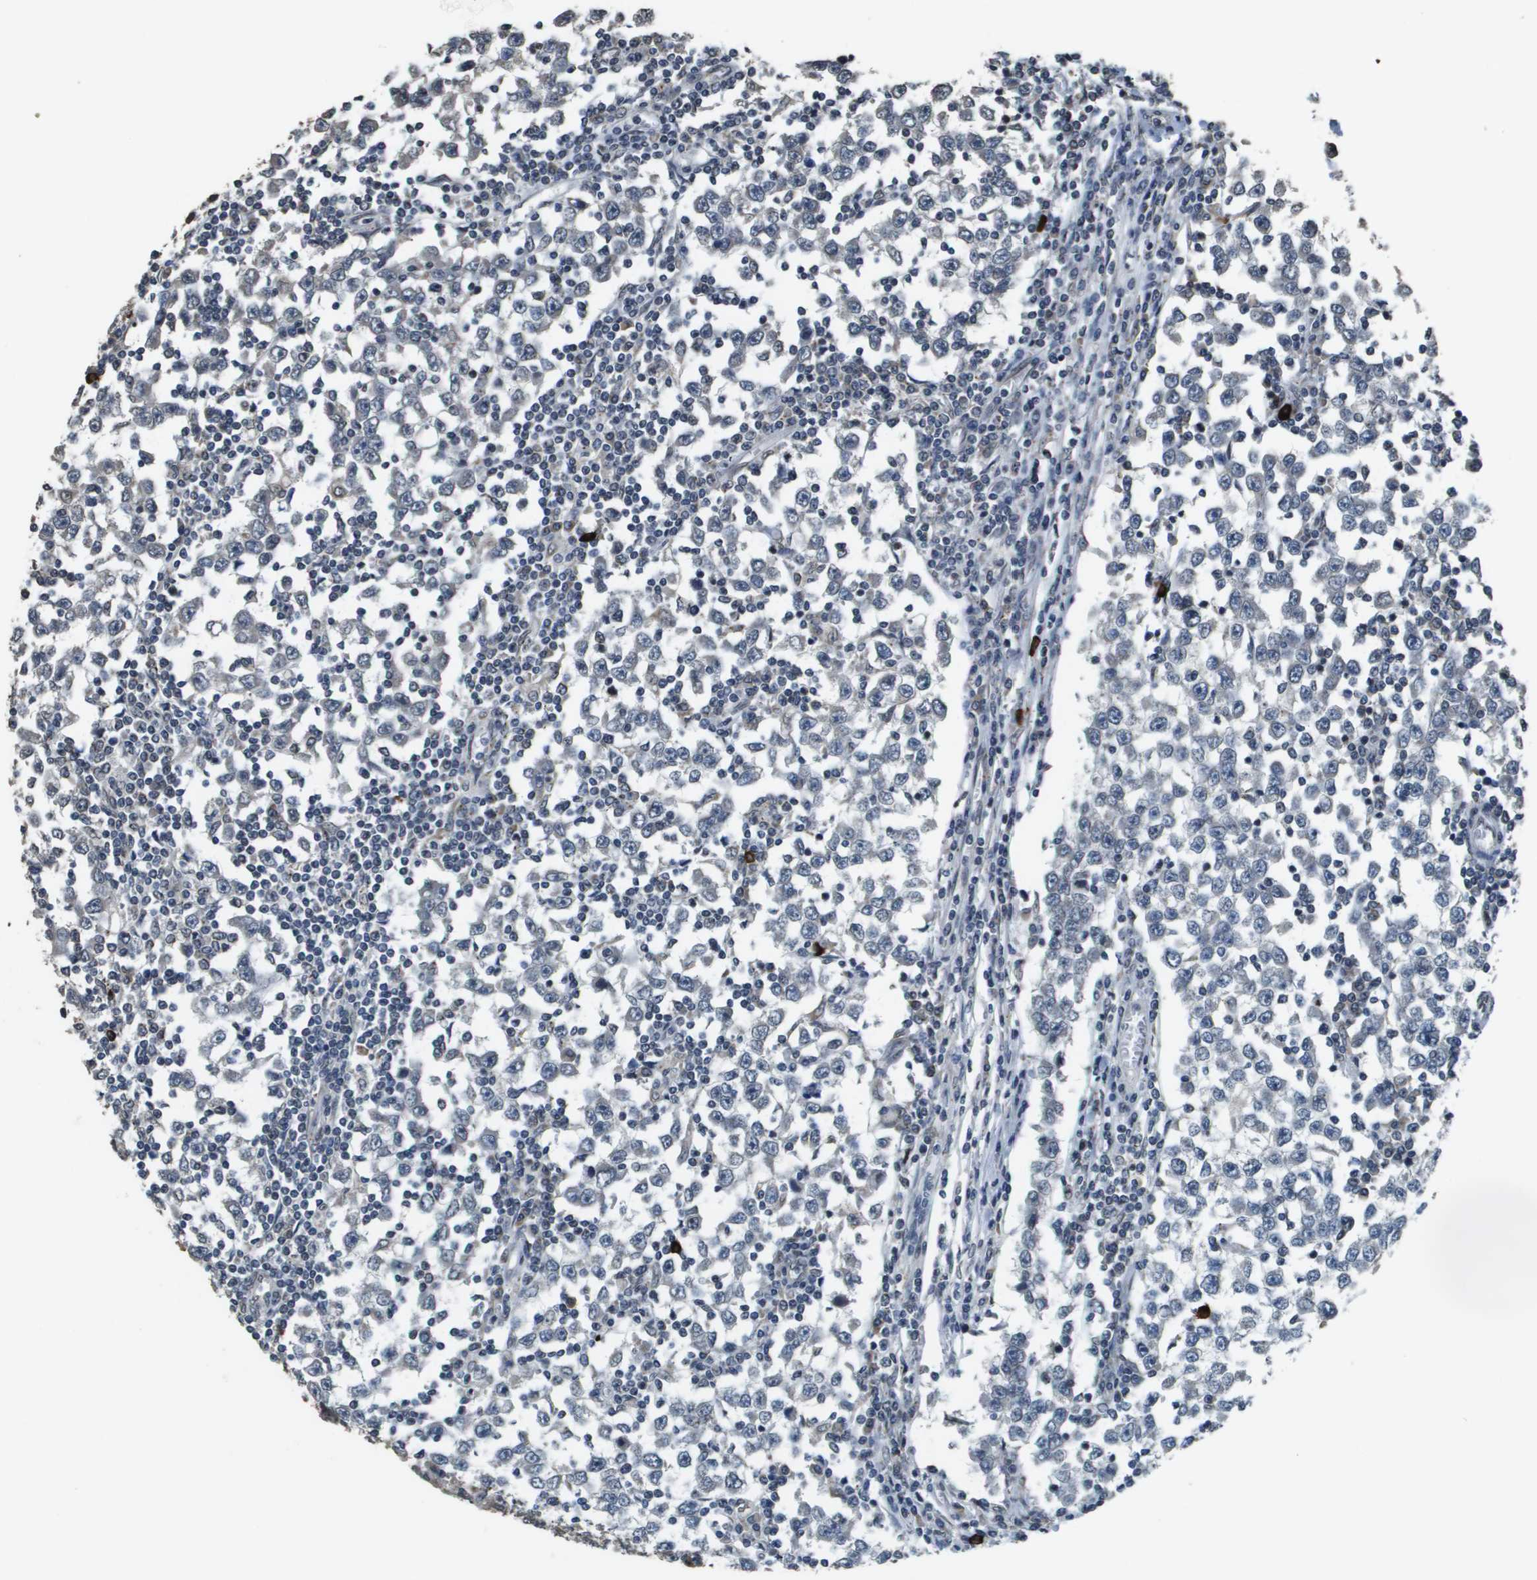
{"staining": {"intensity": "negative", "quantity": "none", "location": "none"}, "tissue": "testis cancer", "cell_type": "Tumor cells", "image_type": "cancer", "snomed": [{"axis": "morphology", "description": "Seminoma, NOS"}, {"axis": "topography", "description": "Testis"}], "caption": "Tumor cells show no significant protein expression in testis cancer.", "gene": "FANCC", "patient": {"sex": "male", "age": 65}}